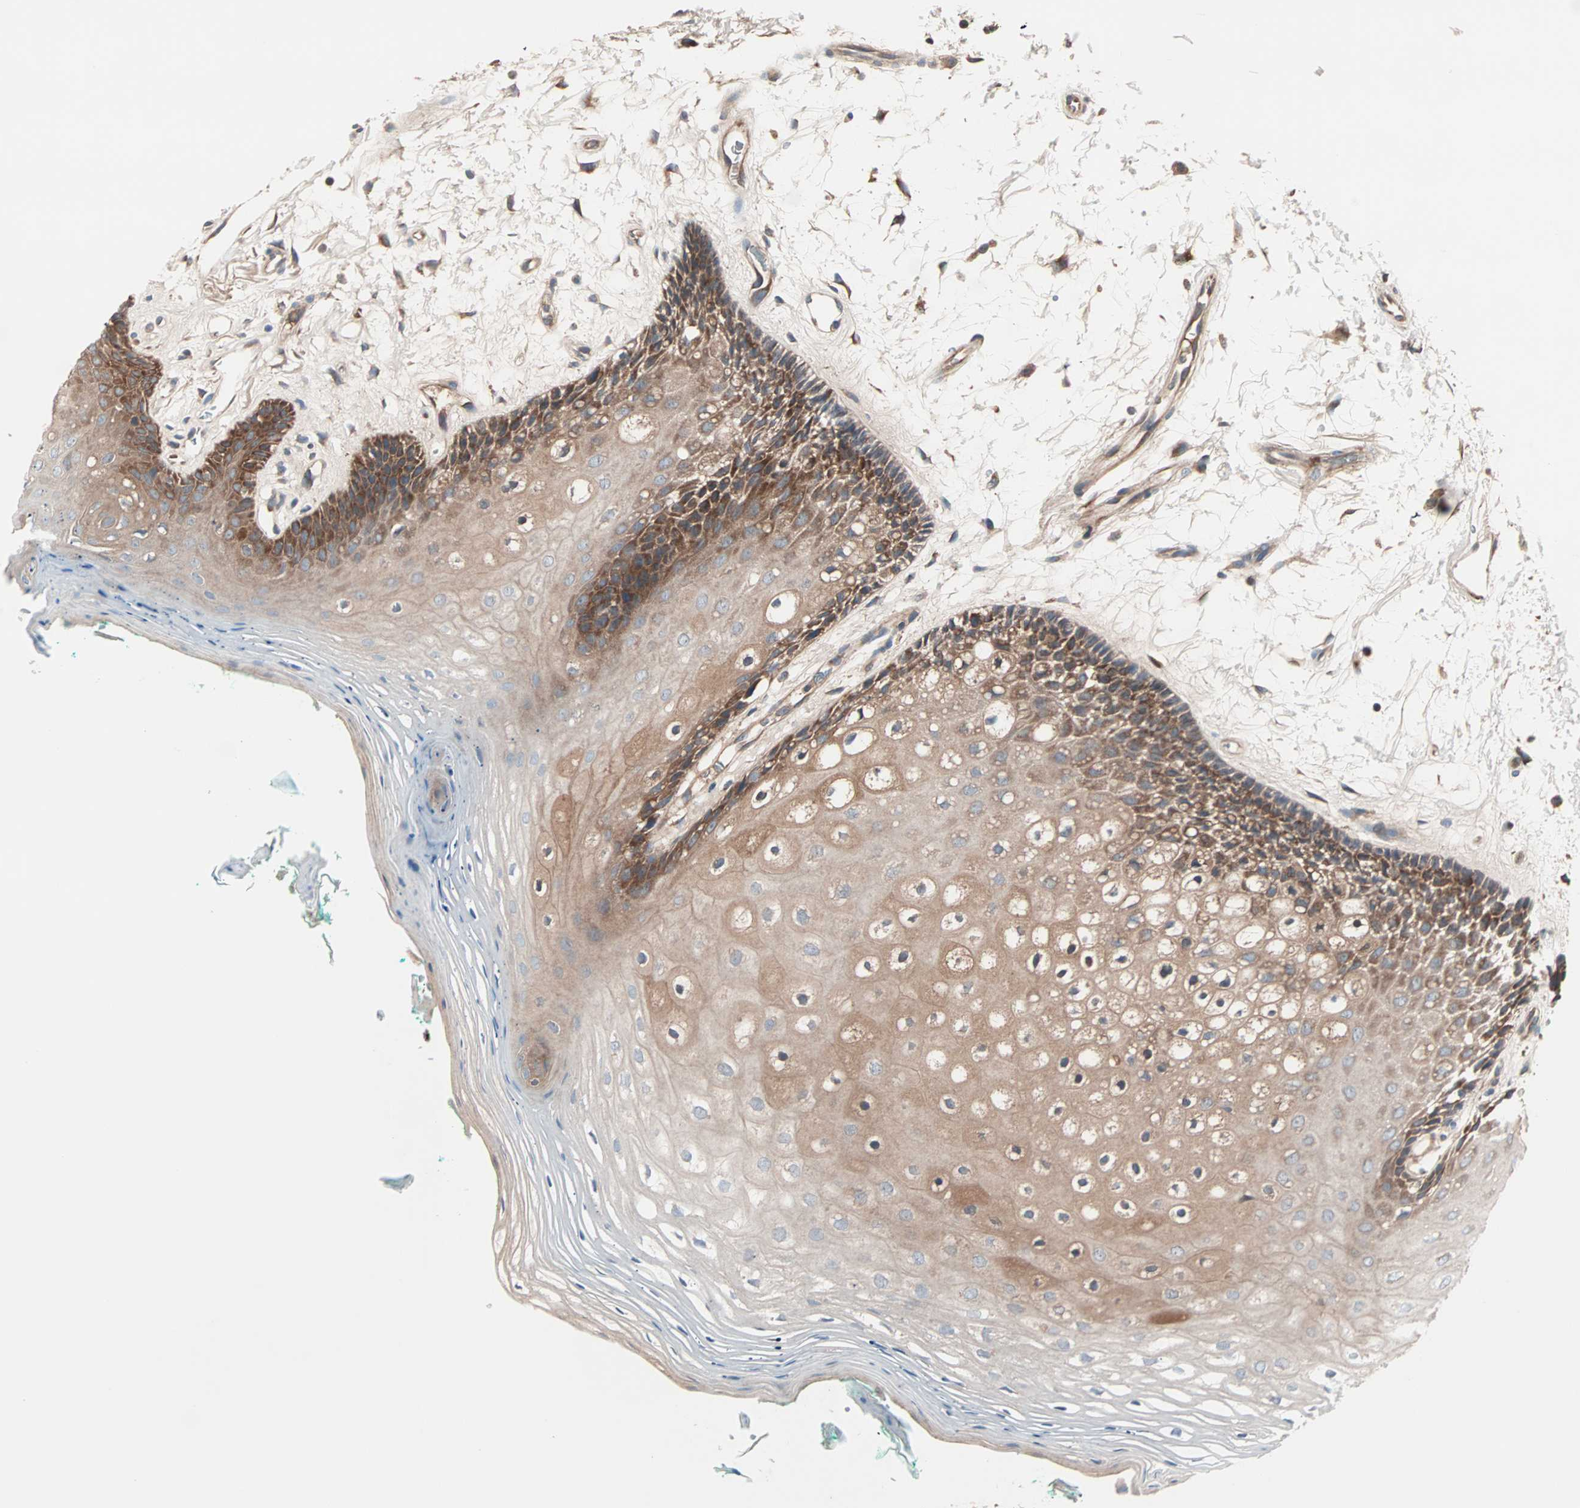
{"staining": {"intensity": "moderate", "quantity": ">75%", "location": "cytoplasmic/membranous"}, "tissue": "oral mucosa", "cell_type": "Squamous epithelial cells", "image_type": "normal", "snomed": [{"axis": "morphology", "description": "Normal tissue, NOS"}, {"axis": "topography", "description": "Skeletal muscle"}, {"axis": "topography", "description": "Oral tissue"}, {"axis": "topography", "description": "Peripheral nerve tissue"}], "caption": "Protein staining shows moderate cytoplasmic/membranous expression in approximately >75% of squamous epithelial cells in benign oral mucosa.", "gene": "CAD", "patient": {"sex": "female", "age": 84}}